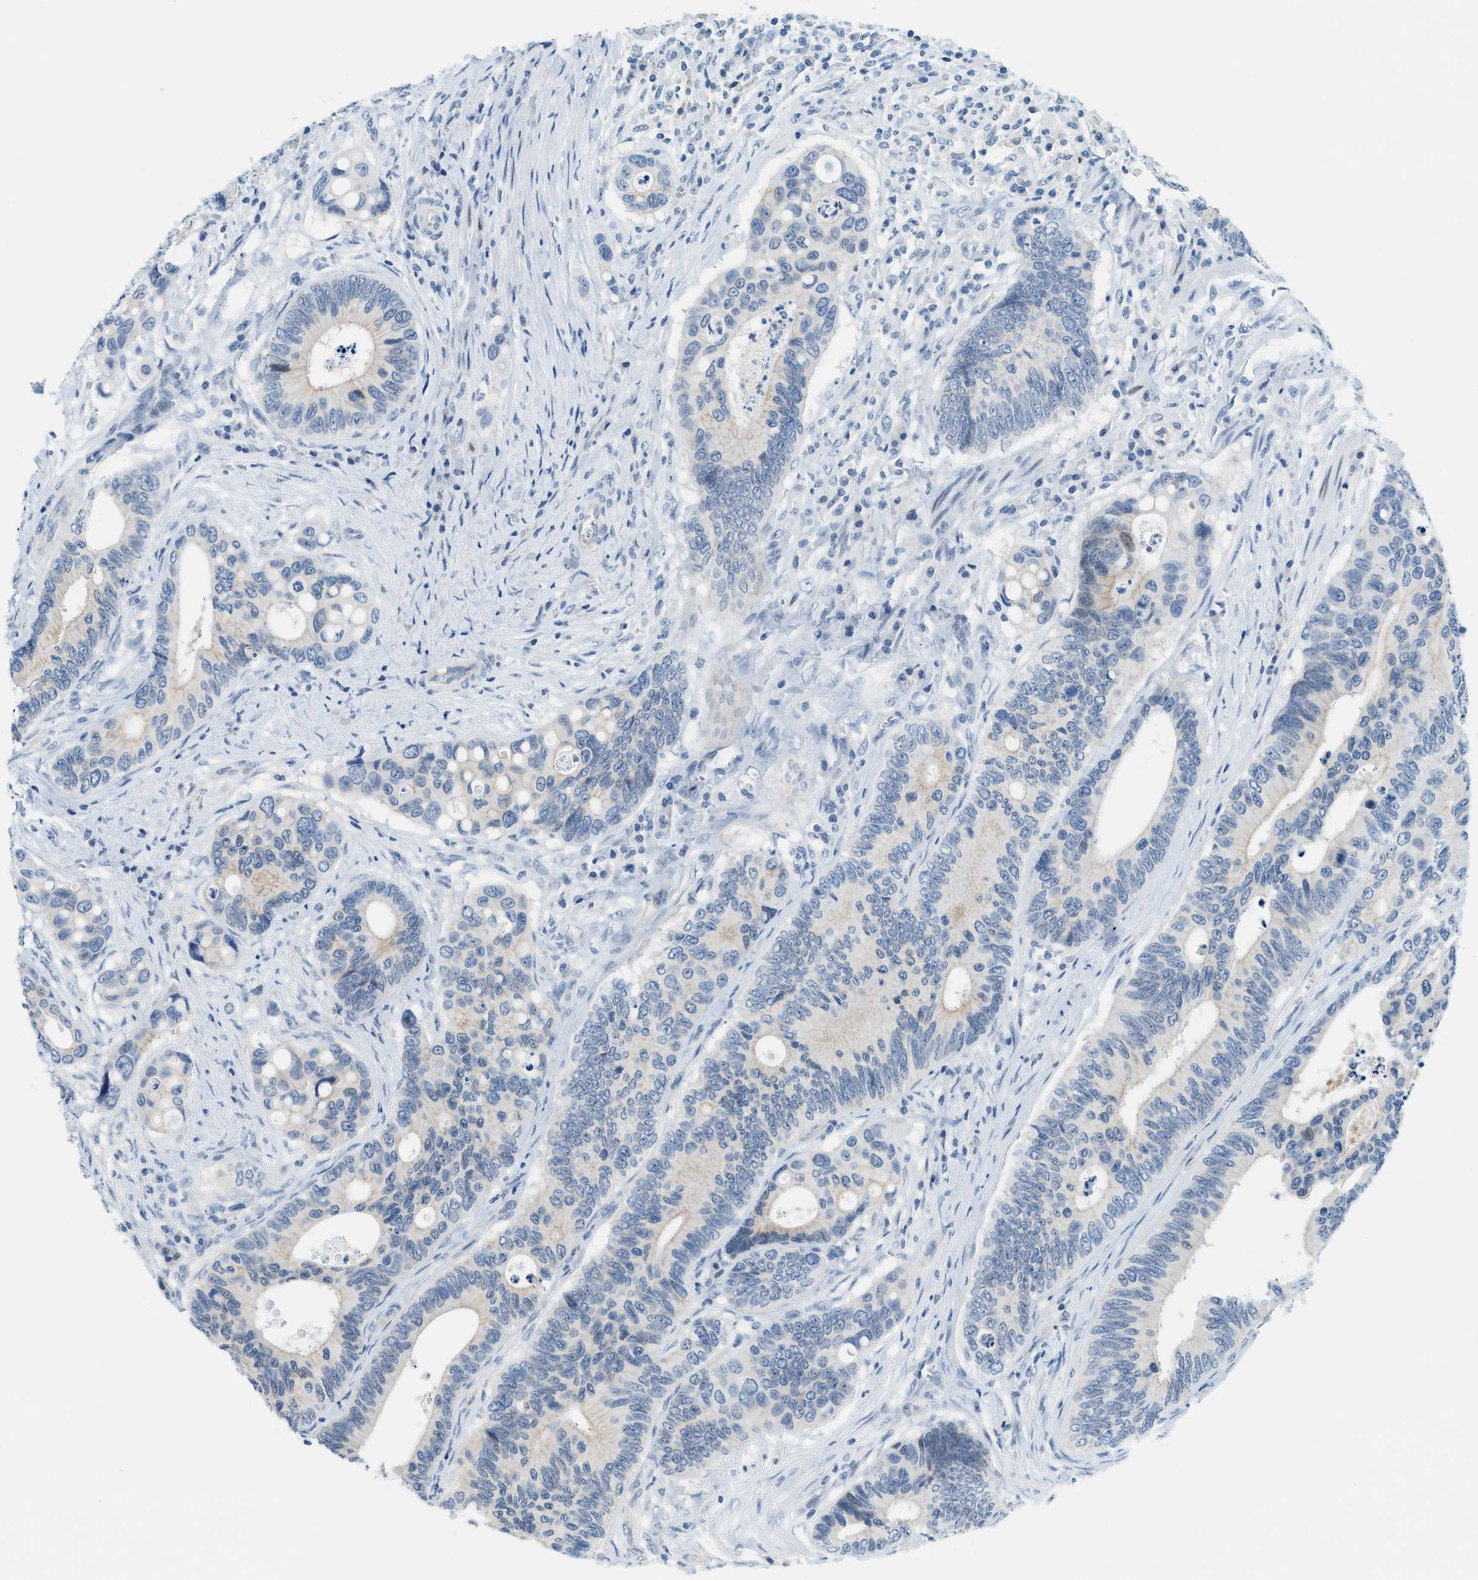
{"staining": {"intensity": "weak", "quantity": "<25%", "location": "cytoplasmic/membranous"}, "tissue": "colorectal cancer", "cell_type": "Tumor cells", "image_type": "cancer", "snomed": [{"axis": "morphology", "description": "Inflammation, NOS"}, {"axis": "morphology", "description": "Adenocarcinoma, NOS"}, {"axis": "topography", "description": "Colon"}], "caption": "Immunohistochemistry micrograph of human colorectal cancer (adenocarcinoma) stained for a protein (brown), which reveals no positivity in tumor cells.", "gene": "CYP4X1", "patient": {"sex": "male", "age": 72}}